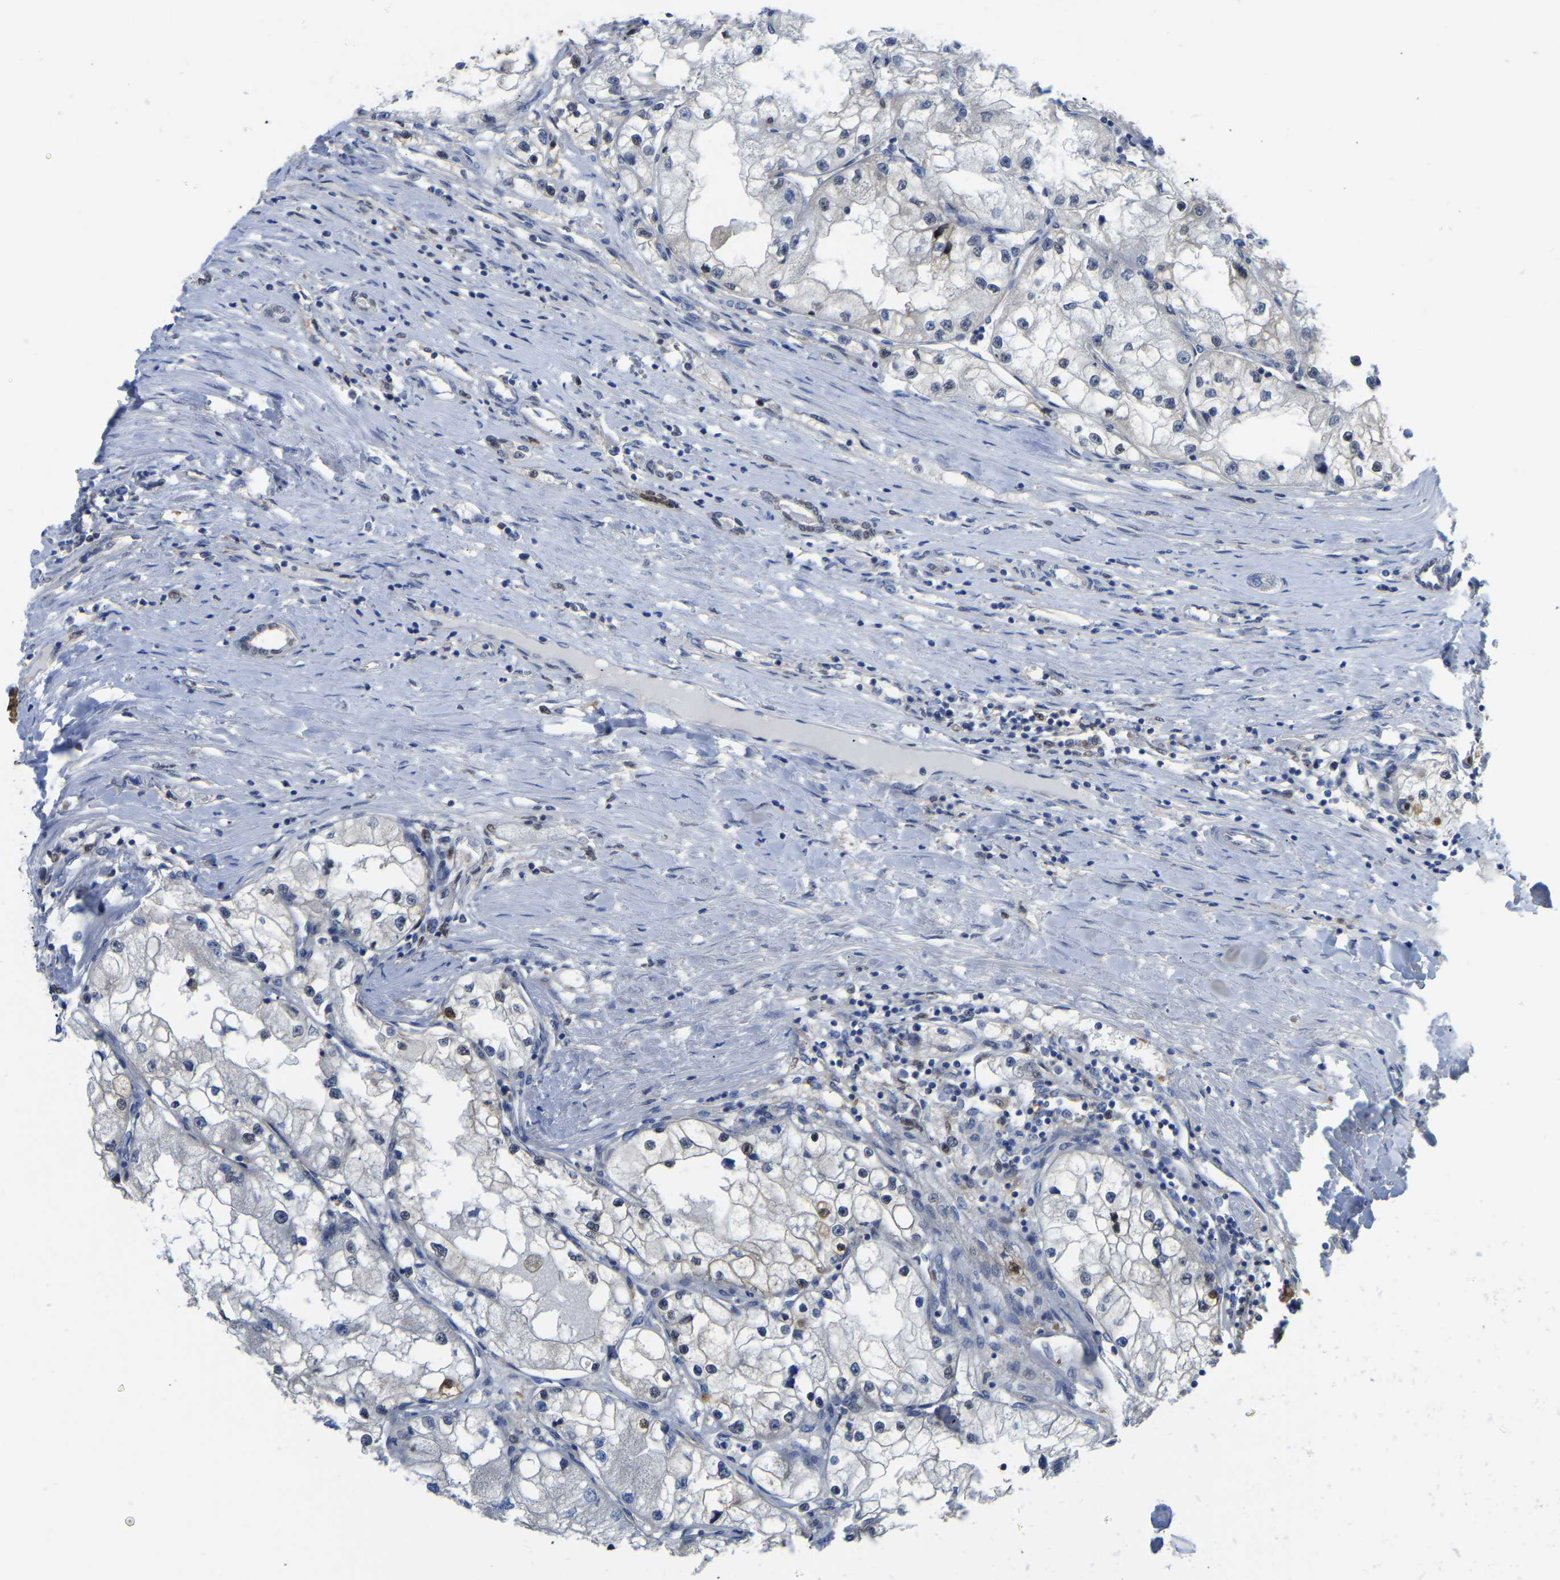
{"staining": {"intensity": "negative", "quantity": "none", "location": "none"}, "tissue": "renal cancer", "cell_type": "Tumor cells", "image_type": "cancer", "snomed": [{"axis": "morphology", "description": "Adenocarcinoma, NOS"}, {"axis": "topography", "description": "Kidney"}], "caption": "High magnification brightfield microscopy of adenocarcinoma (renal) stained with DAB (brown) and counterstained with hematoxylin (blue): tumor cells show no significant expression.", "gene": "KLRG2", "patient": {"sex": "male", "age": 68}}